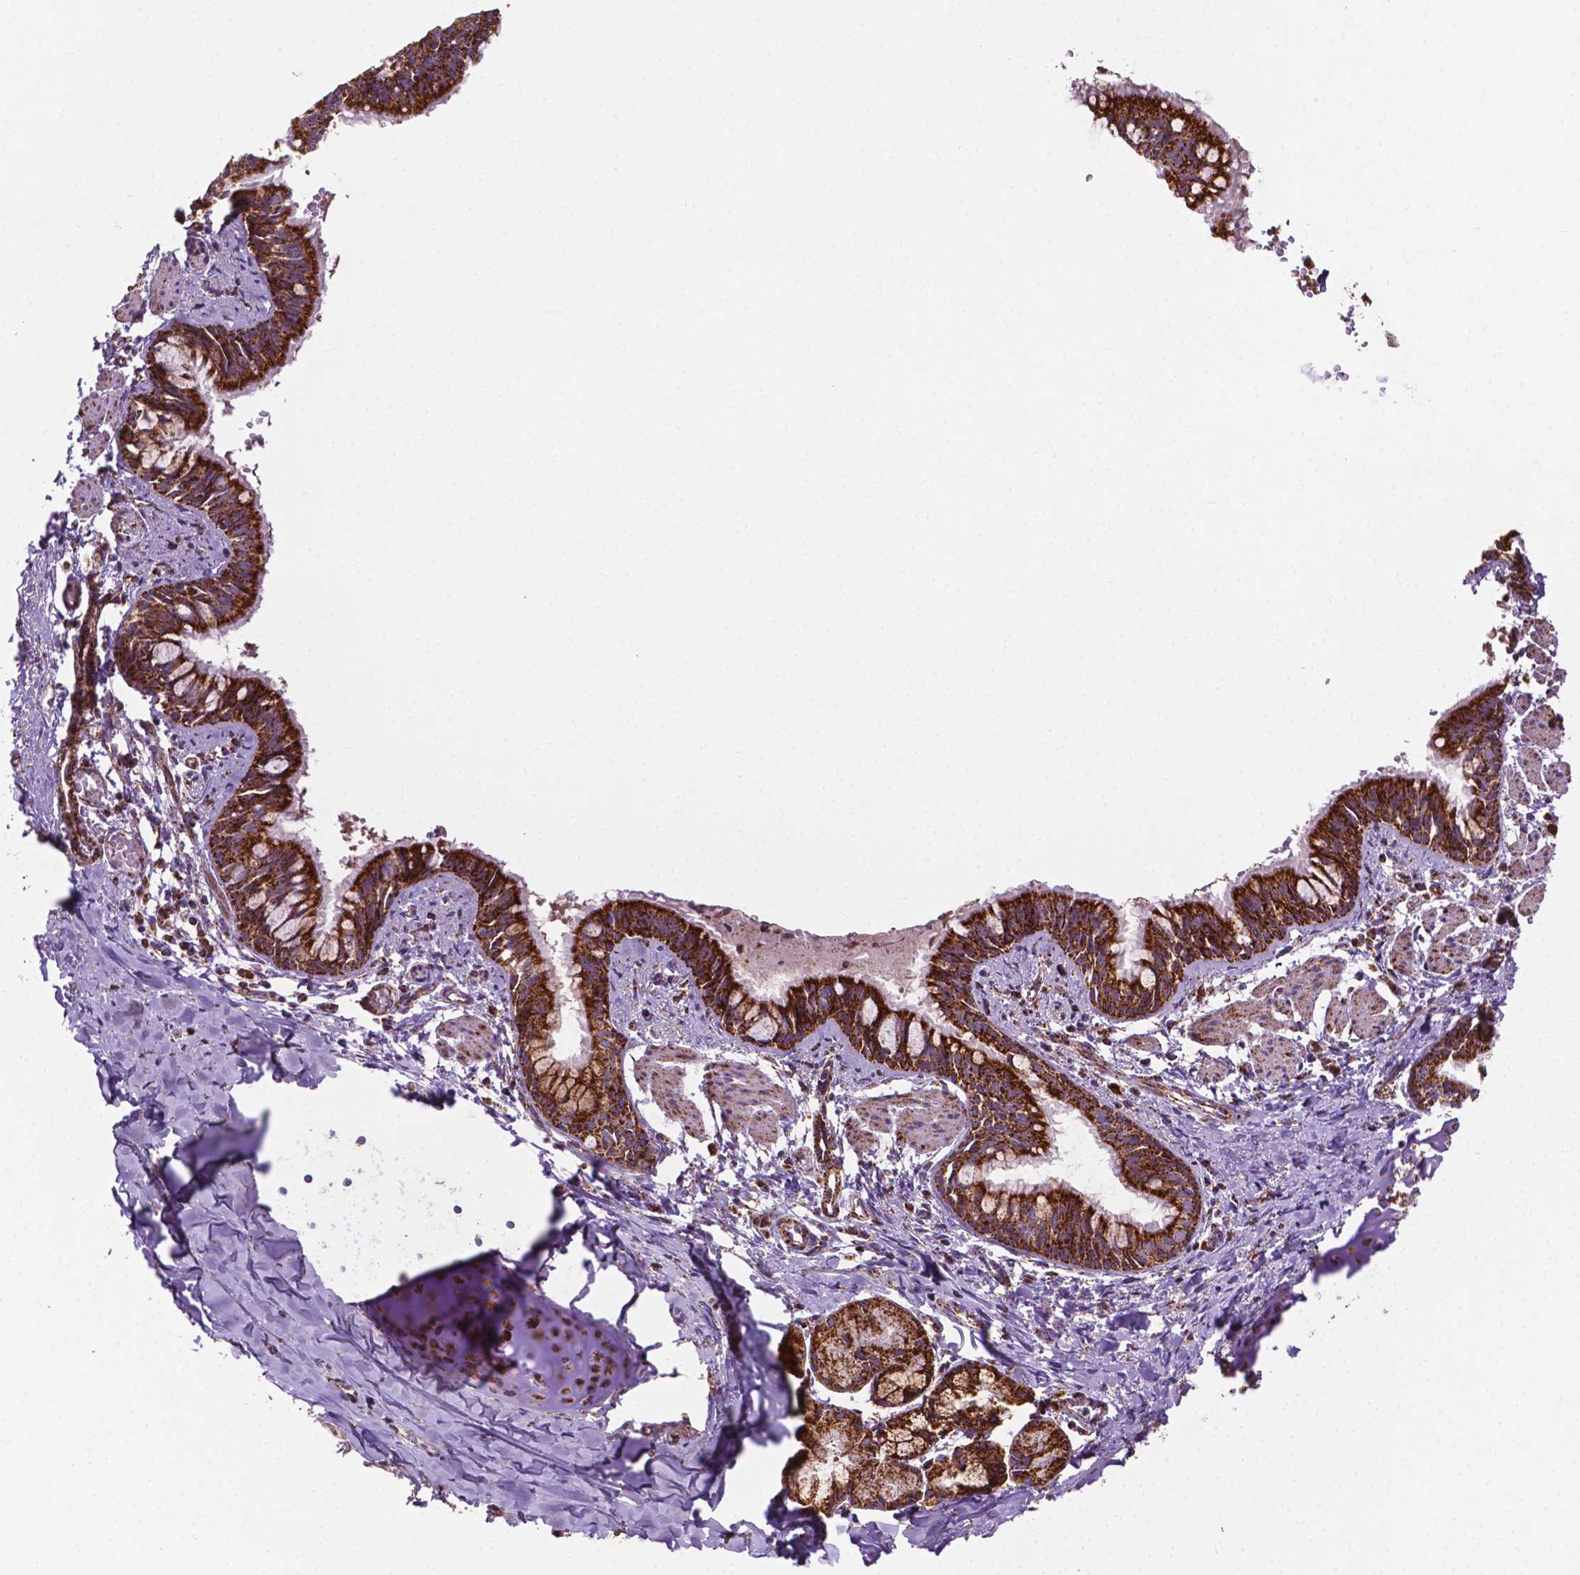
{"staining": {"intensity": "strong", "quantity": ">75%", "location": "cytoplasmic/membranous"}, "tissue": "bronchus", "cell_type": "Respiratory epithelial cells", "image_type": "normal", "snomed": [{"axis": "morphology", "description": "Normal tissue, NOS"}, {"axis": "topography", "description": "Bronchus"}], "caption": "DAB (3,3'-diaminobenzidine) immunohistochemical staining of unremarkable bronchus reveals strong cytoplasmic/membranous protein staining in about >75% of respiratory epithelial cells. Immunohistochemistry stains the protein in brown and the nuclei are stained blue.", "gene": "ILVBL", "patient": {"sex": "male", "age": 1}}